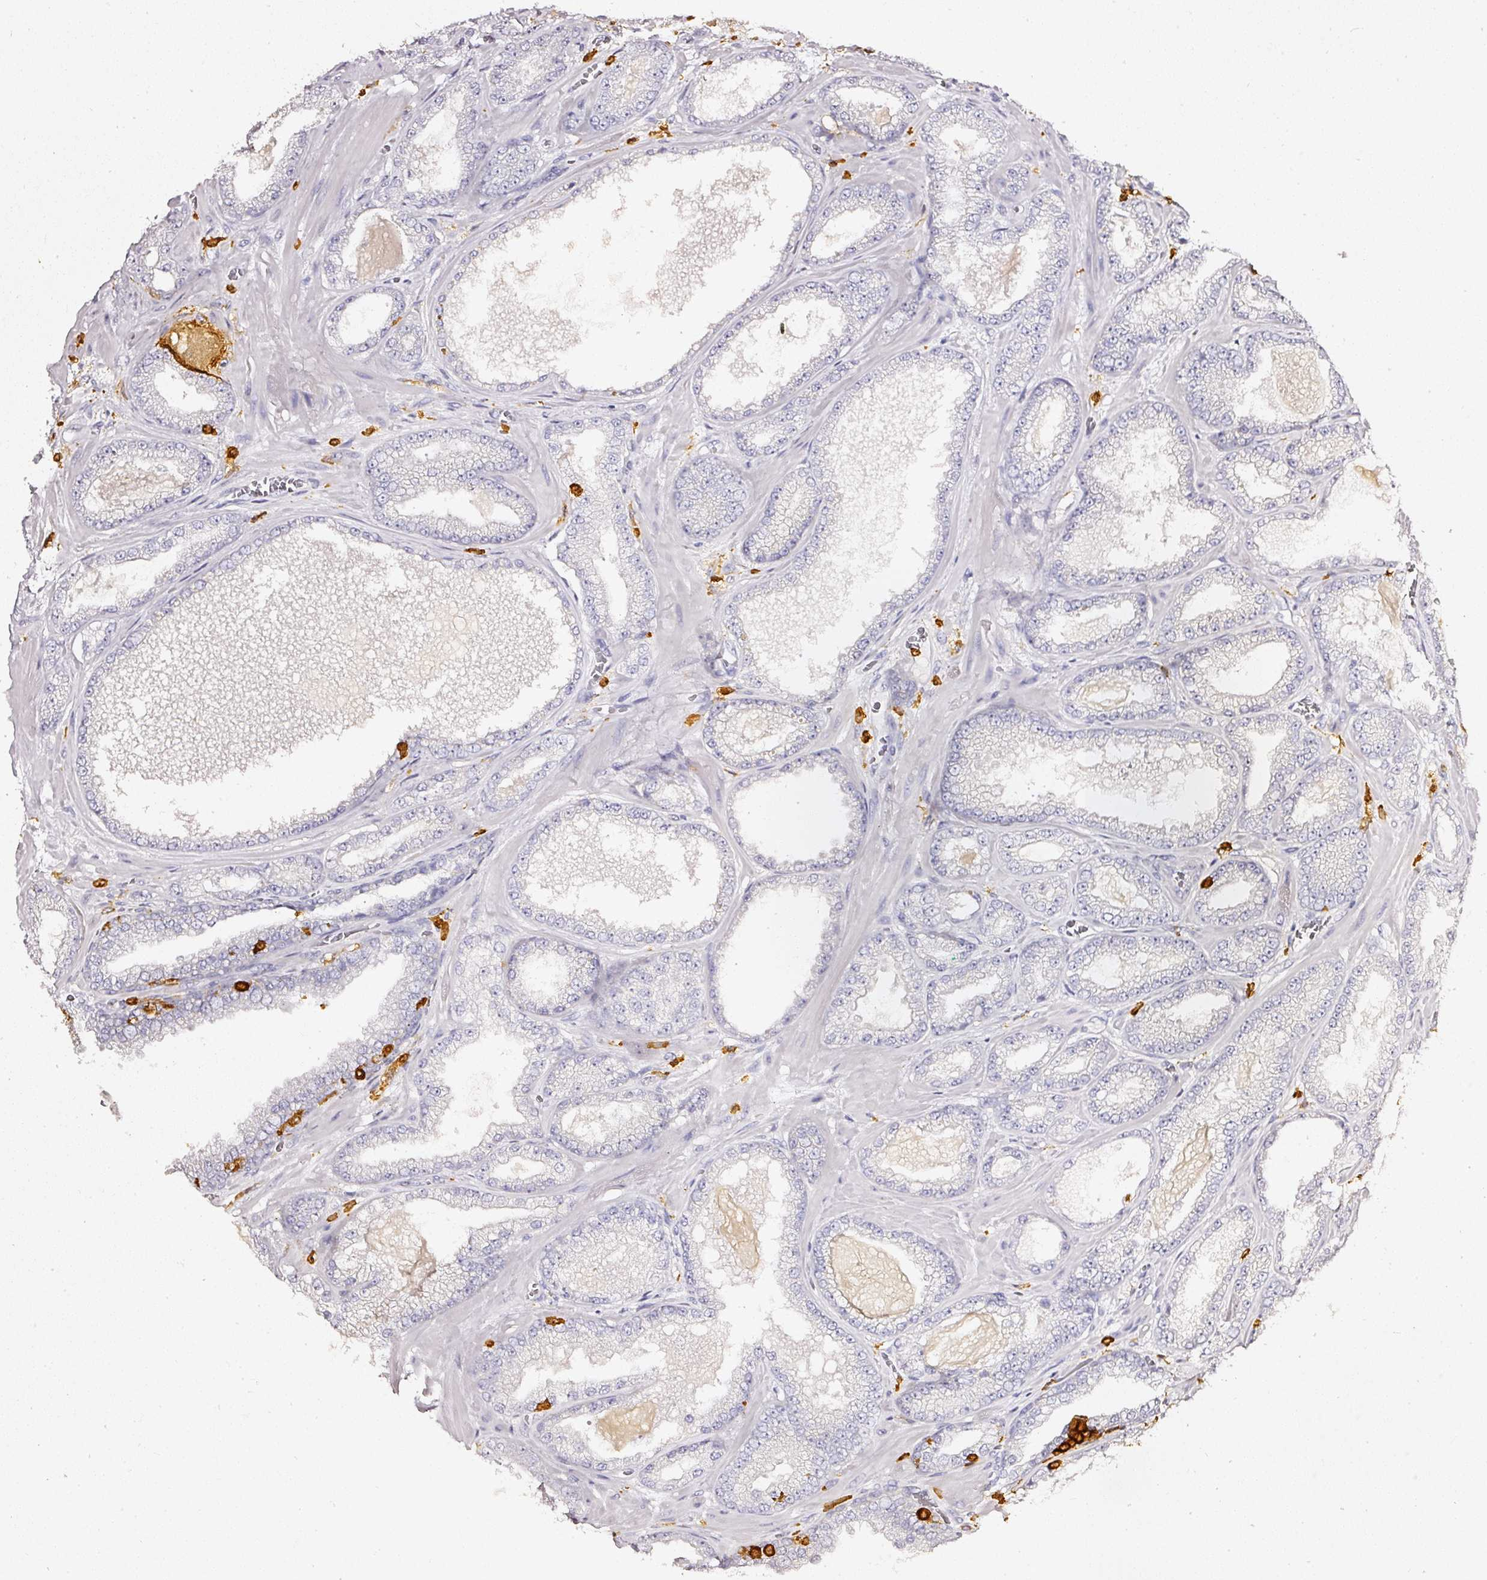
{"staining": {"intensity": "negative", "quantity": "none", "location": "none"}, "tissue": "prostate cancer", "cell_type": "Tumor cells", "image_type": "cancer", "snomed": [{"axis": "morphology", "description": "Adenocarcinoma, Low grade"}, {"axis": "topography", "description": "Prostate"}], "caption": "This is an immunohistochemistry (IHC) photomicrograph of human prostate cancer. There is no staining in tumor cells.", "gene": "EVL", "patient": {"sex": "male", "age": 57}}